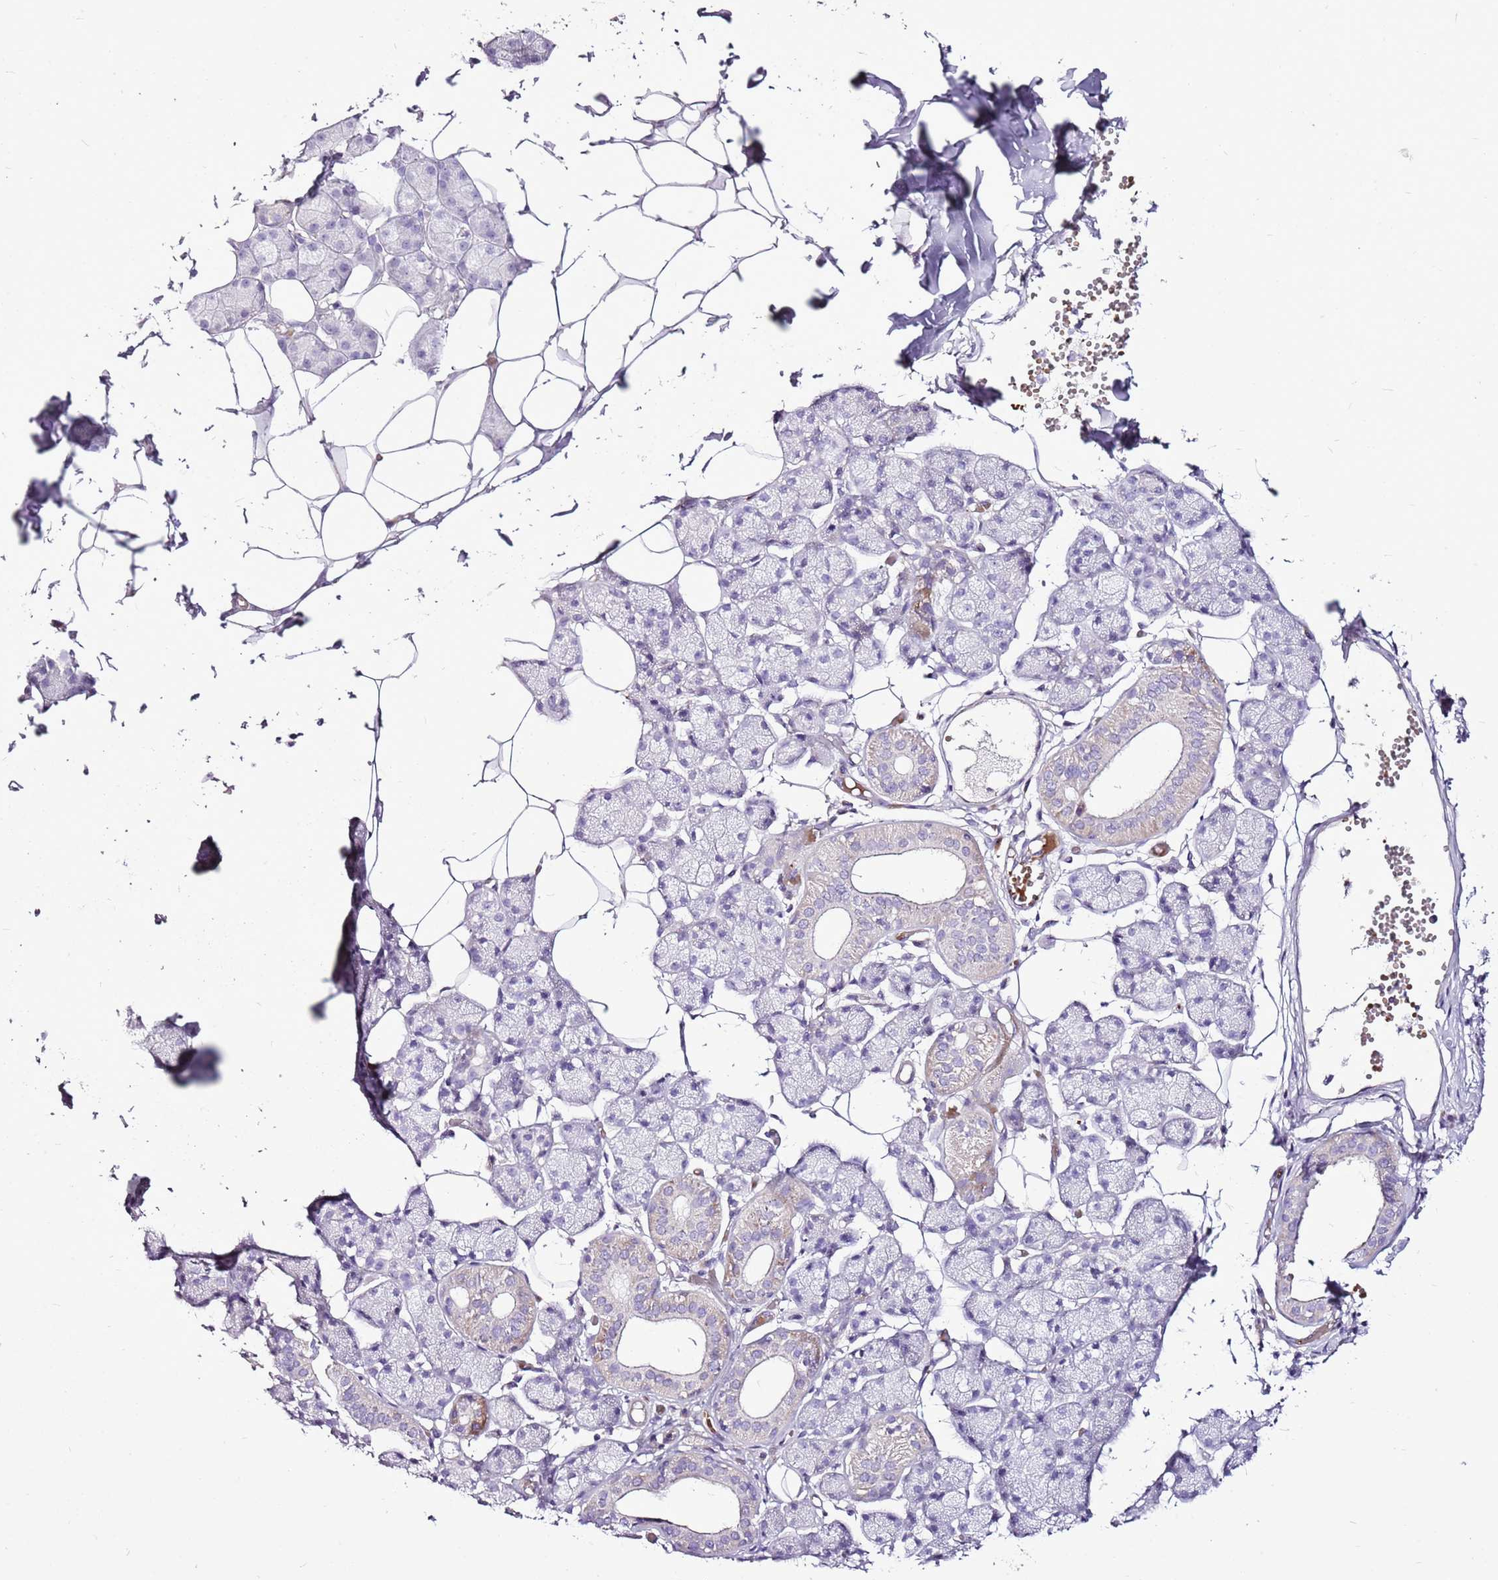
{"staining": {"intensity": "negative", "quantity": "none", "location": "none"}, "tissue": "salivary gland", "cell_type": "Glandular cells", "image_type": "normal", "snomed": [{"axis": "morphology", "description": "Normal tissue, NOS"}, {"axis": "topography", "description": "Salivary gland"}], "caption": "This is an immunohistochemistry histopathology image of benign salivary gland. There is no staining in glandular cells.", "gene": "CHAC2", "patient": {"sex": "female", "age": 33}}